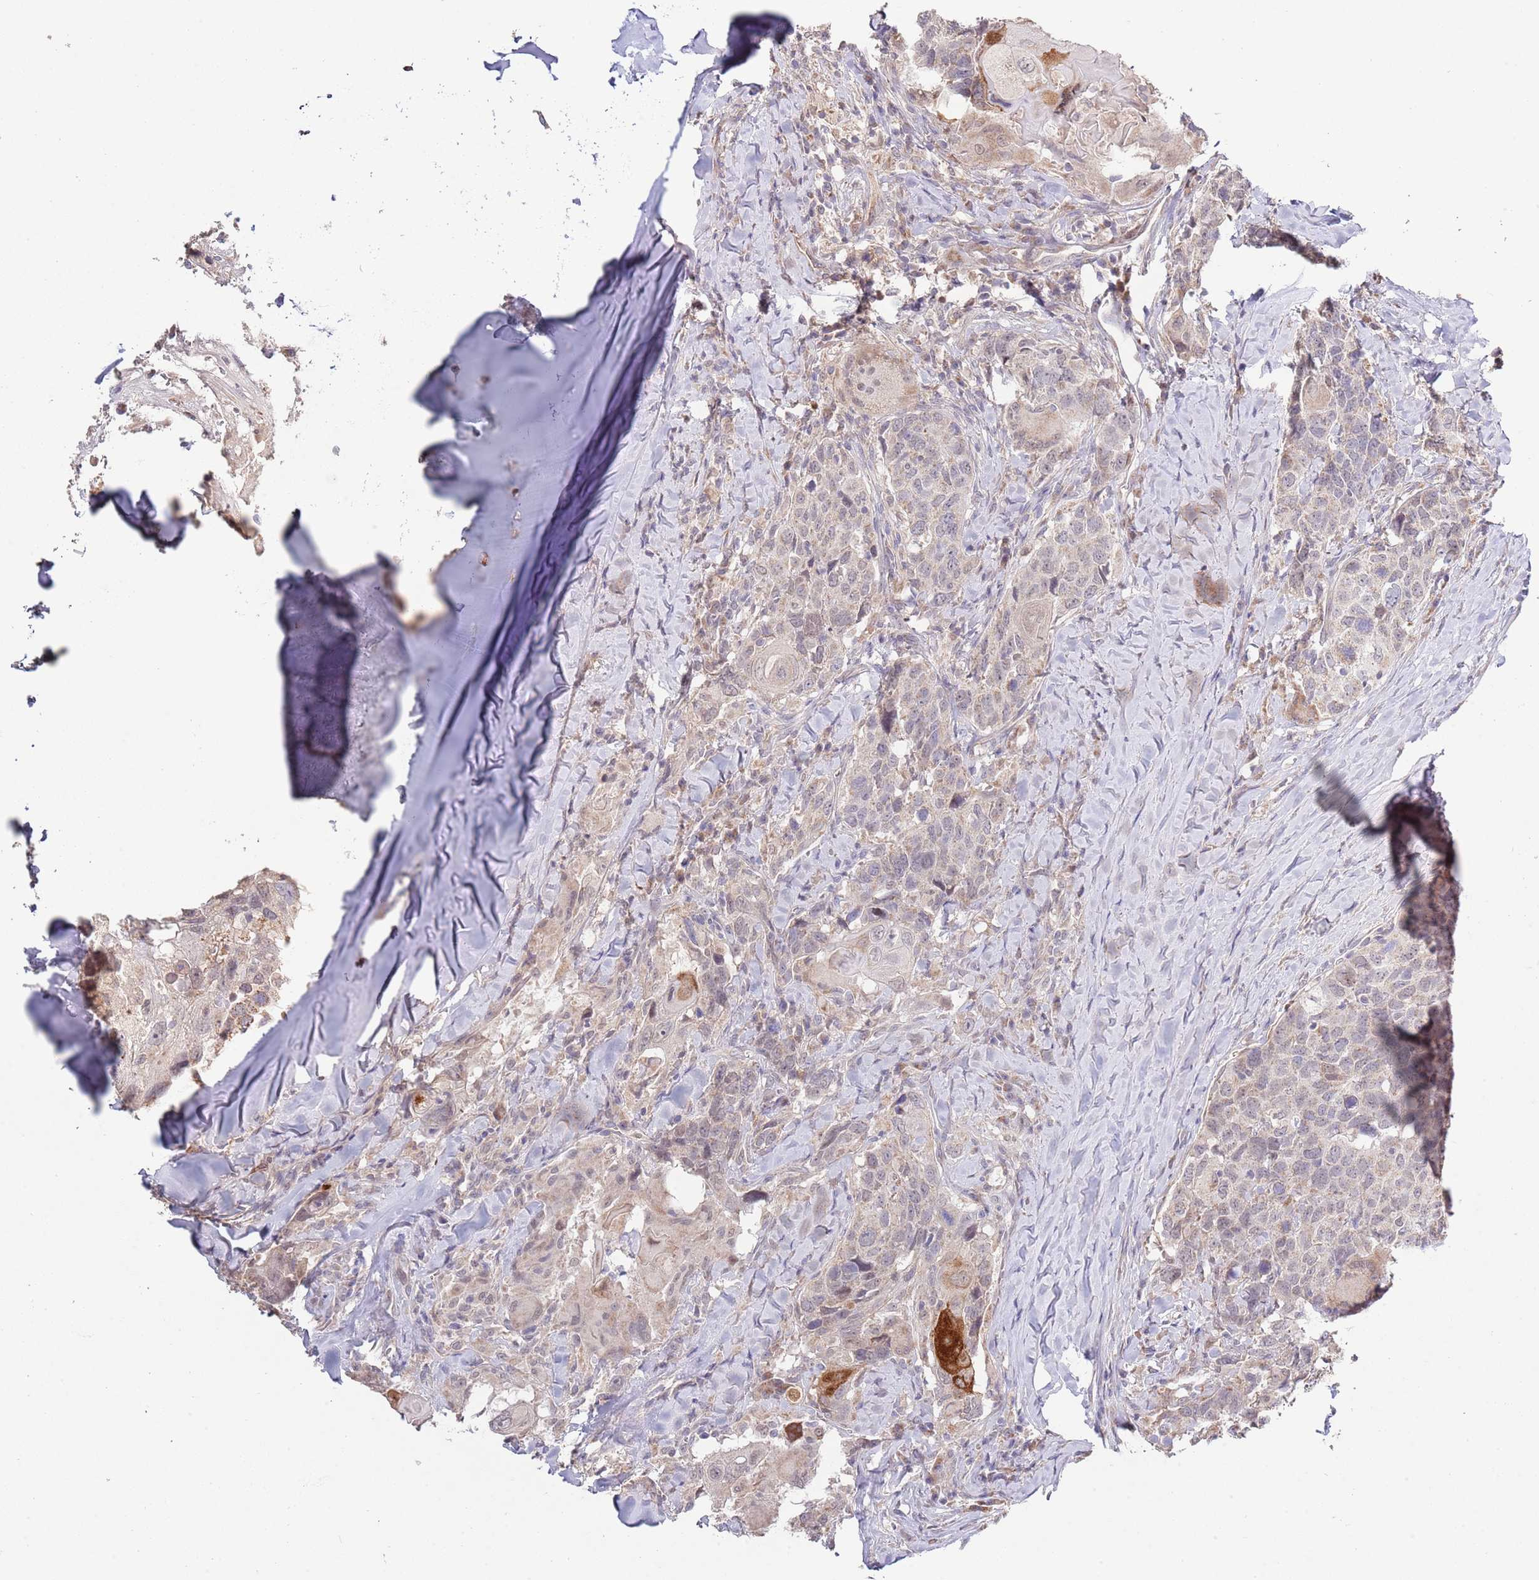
{"staining": {"intensity": "weak", "quantity": "<25%", "location": "cytoplasmic/membranous"}, "tissue": "head and neck cancer", "cell_type": "Tumor cells", "image_type": "cancer", "snomed": [{"axis": "morphology", "description": "Normal tissue, NOS"}, {"axis": "morphology", "description": "Squamous cell carcinoma, NOS"}, {"axis": "topography", "description": "Skeletal muscle"}, {"axis": "topography", "description": "Vascular tissue"}, {"axis": "topography", "description": "Peripheral nerve tissue"}, {"axis": "topography", "description": "Head-Neck"}], "caption": "There is no significant expression in tumor cells of head and neck cancer (squamous cell carcinoma).", "gene": "IVD", "patient": {"sex": "male", "age": 66}}